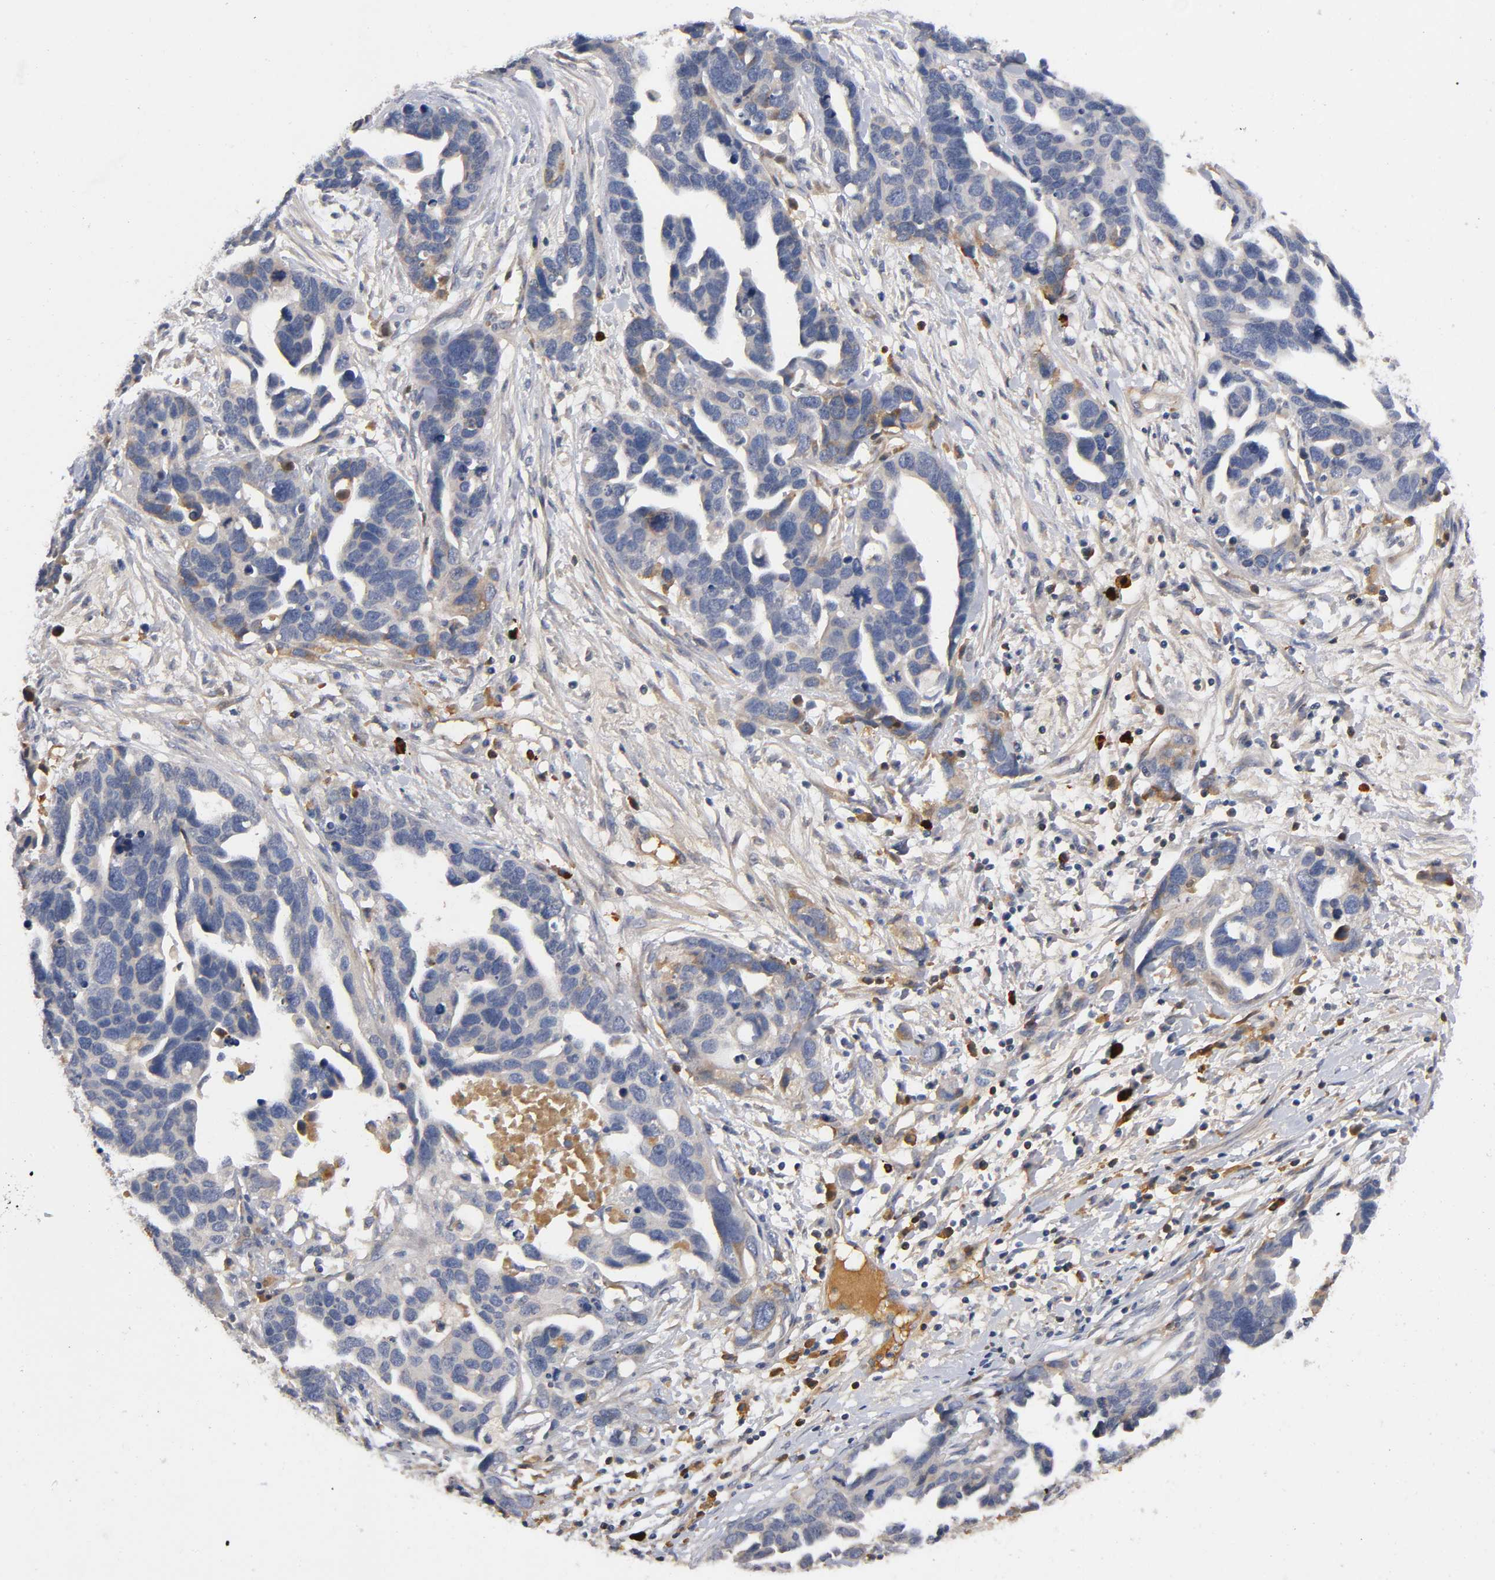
{"staining": {"intensity": "weak", "quantity": "25%-75%", "location": "cytoplasmic/membranous"}, "tissue": "ovarian cancer", "cell_type": "Tumor cells", "image_type": "cancer", "snomed": [{"axis": "morphology", "description": "Cystadenocarcinoma, serous, NOS"}, {"axis": "topography", "description": "Ovary"}], "caption": "Human ovarian cancer (serous cystadenocarcinoma) stained with a brown dye reveals weak cytoplasmic/membranous positive positivity in approximately 25%-75% of tumor cells.", "gene": "NOVA1", "patient": {"sex": "female", "age": 54}}